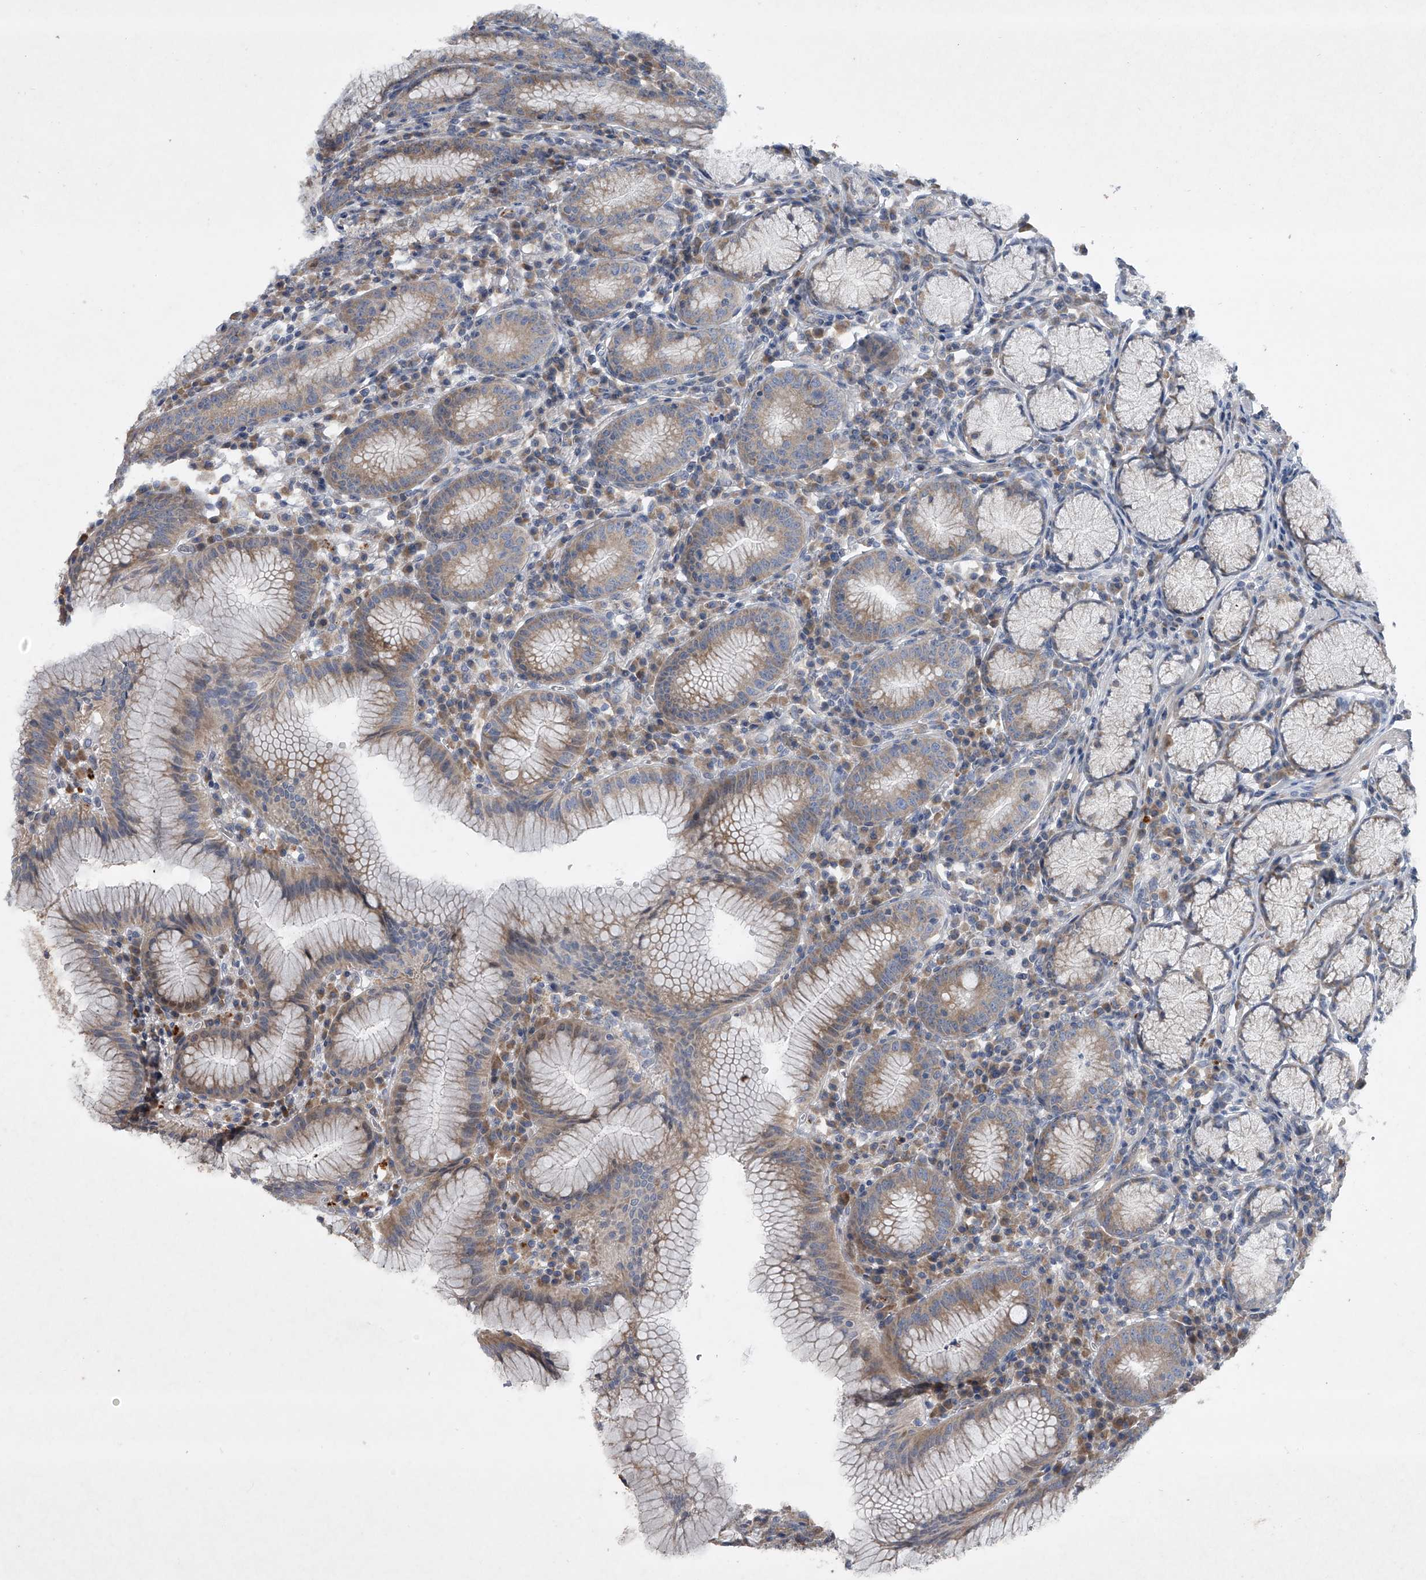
{"staining": {"intensity": "moderate", "quantity": ">75%", "location": "cytoplasmic/membranous"}, "tissue": "stomach", "cell_type": "Glandular cells", "image_type": "normal", "snomed": [{"axis": "morphology", "description": "Normal tissue, NOS"}, {"axis": "topography", "description": "Stomach"}], "caption": "A medium amount of moderate cytoplasmic/membranous expression is appreciated in about >75% of glandular cells in normal stomach. Ihc stains the protein of interest in brown and the nuclei are stained blue.", "gene": "DOCK9", "patient": {"sex": "male", "age": 55}}